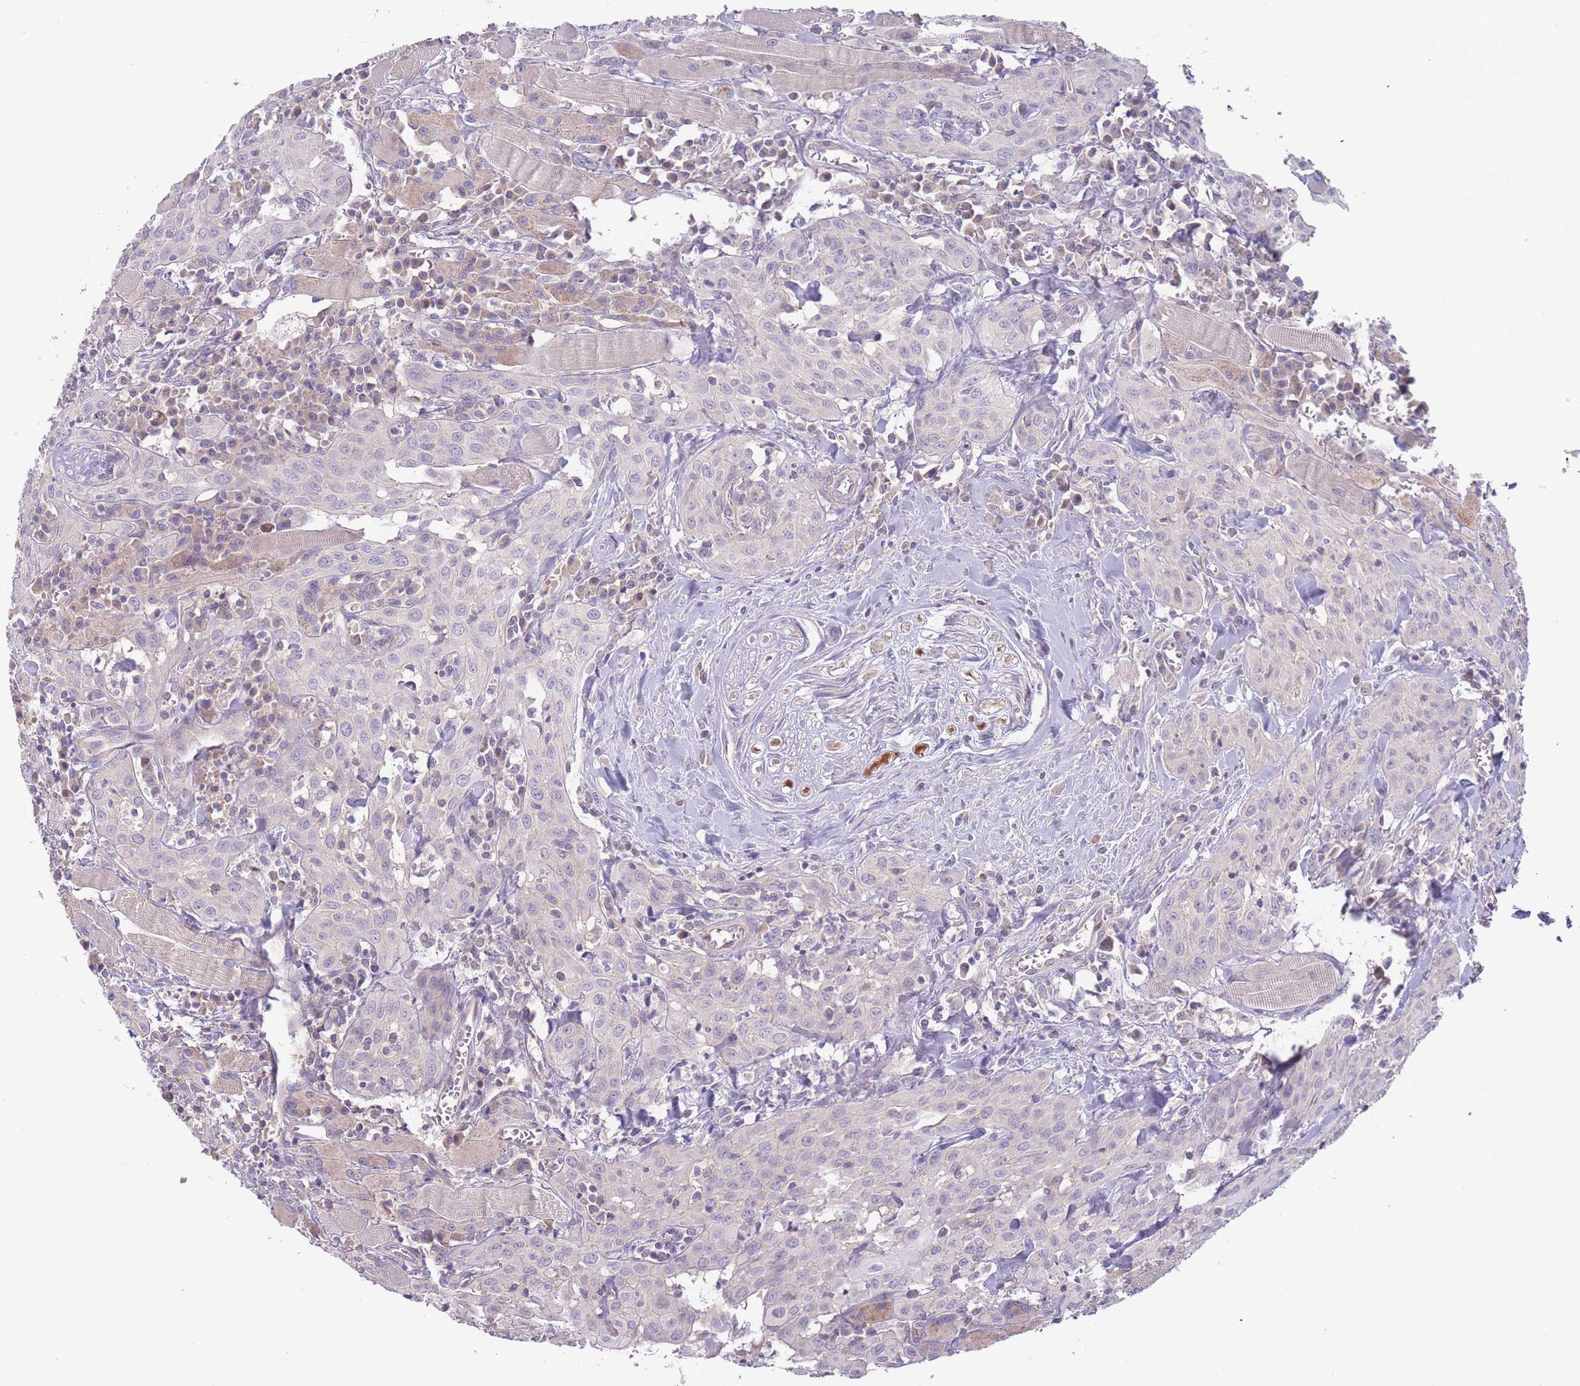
{"staining": {"intensity": "negative", "quantity": "none", "location": "none"}, "tissue": "head and neck cancer", "cell_type": "Tumor cells", "image_type": "cancer", "snomed": [{"axis": "morphology", "description": "Squamous cell carcinoma, NOS"}, {"axis": "topography", "description": "Oral tissue"}, {"axis": "topography", "description": "Head-Neck"}], "caption": "Immunohistochemistry (IHC) micrograph of head and neck cancer (squamous cell carcinoma) stained for a protein (brown), which demonstrates no staining in tumor cells.", "gene": "SPHKAP", "patient": {"sex": "female", "age": 70}}